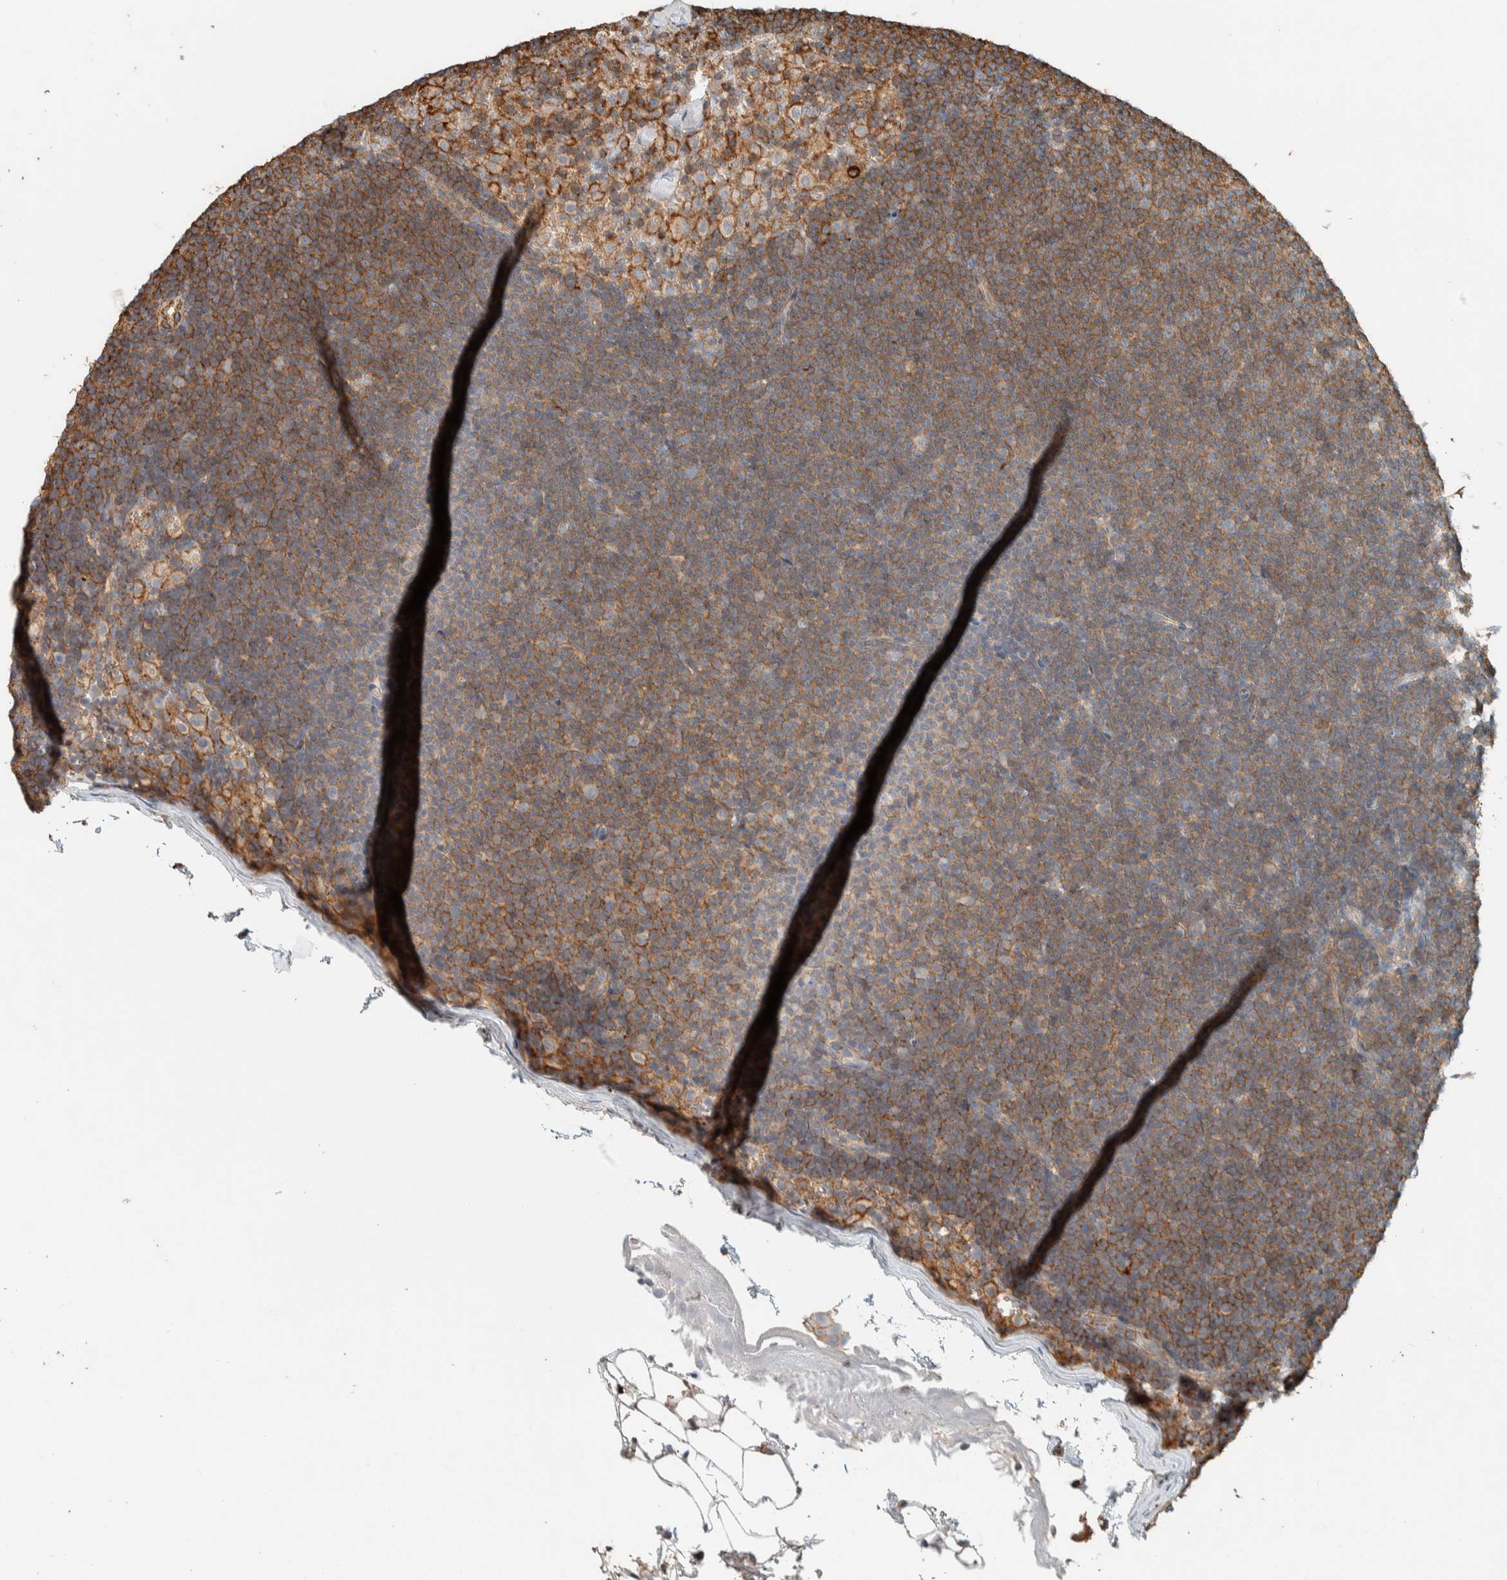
{"staining": {"intensity": "moderate", "quantity": ">75%", "location": "cytoplasmic/membranous"}, "tissue": "lymphoma", "cell_type": "Tumor cells", "image_type": "cancer", "snomed": [{"axis": "morphology", "description": "Malignant lymphoma, non-Hodgkin's type, Low grade"}, {"axis": "topography", "description": "Lymph node"}], "caption": "The immunohistochemical stain highlights moderate cytoplasmic/membranous positivity in tumor cells of lymphoma tissue.", "gene": "CTBP2", "patient": {"sex": "female", "age": 53}}